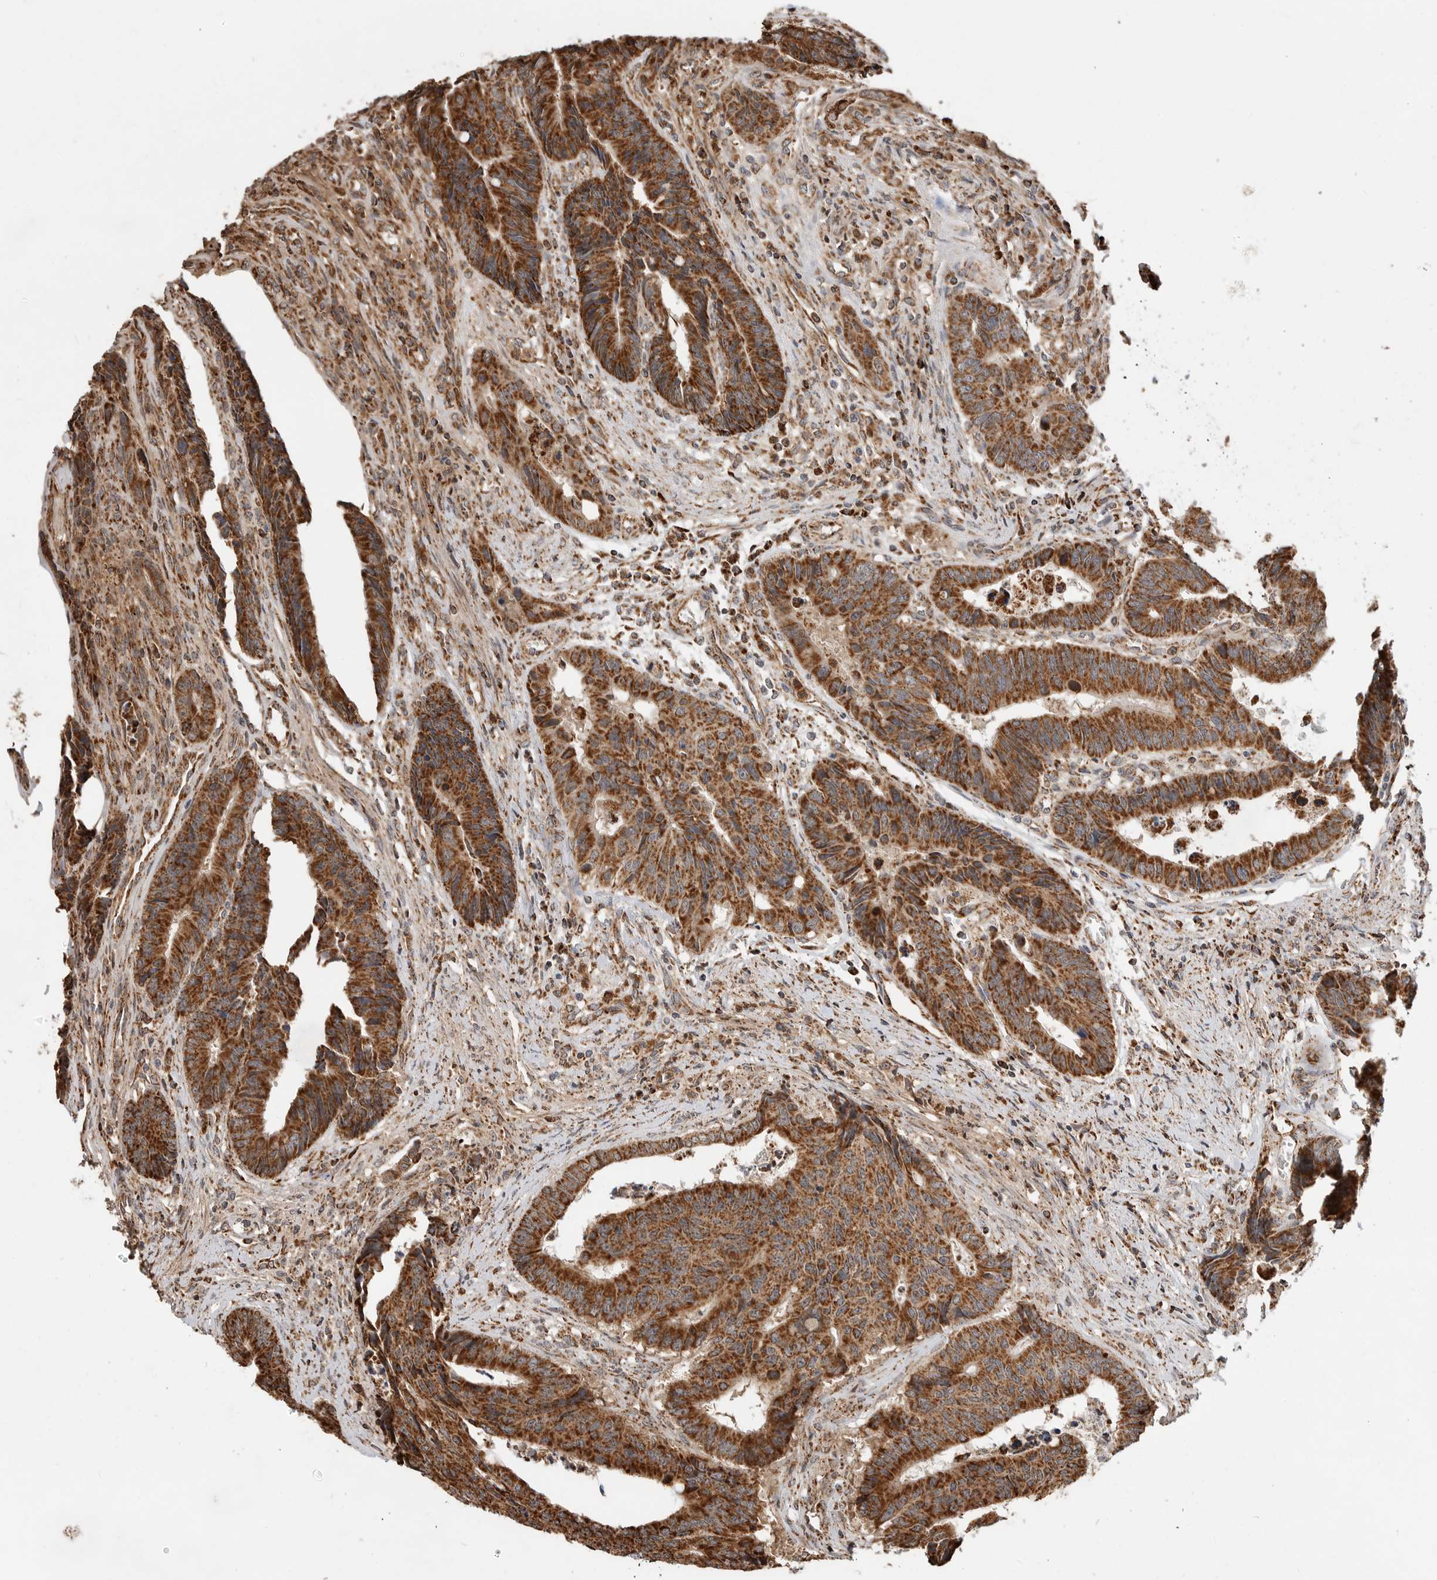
{"staining": {"intensity": "strong", "quantity": ">75%", "location": "cytoplasmic/membranous"}, "tissue": "colorectal cancer", "cell_type": "Tumor cells", "image_type": "cancer", "snomed": [{"axis": "morphology", "description": "Adenocarcinoma, NOS"}, {"axis": "topography", "description": "Rectum"}], "caption": "The image reveals immunohistochemical staining of colorectal adenocarcinoma. There is strong cytoplasmic/membranous positivity is seen in approximately >75% of tumor cells. The staining was performed using DAB (3,3'-diaminobenzidine), with brown indicating positive protein expression. Nuclei are stained blue with hematoxylin.", "gene": "GCNT2", "patient": {"sex": "male", "age": 84}}